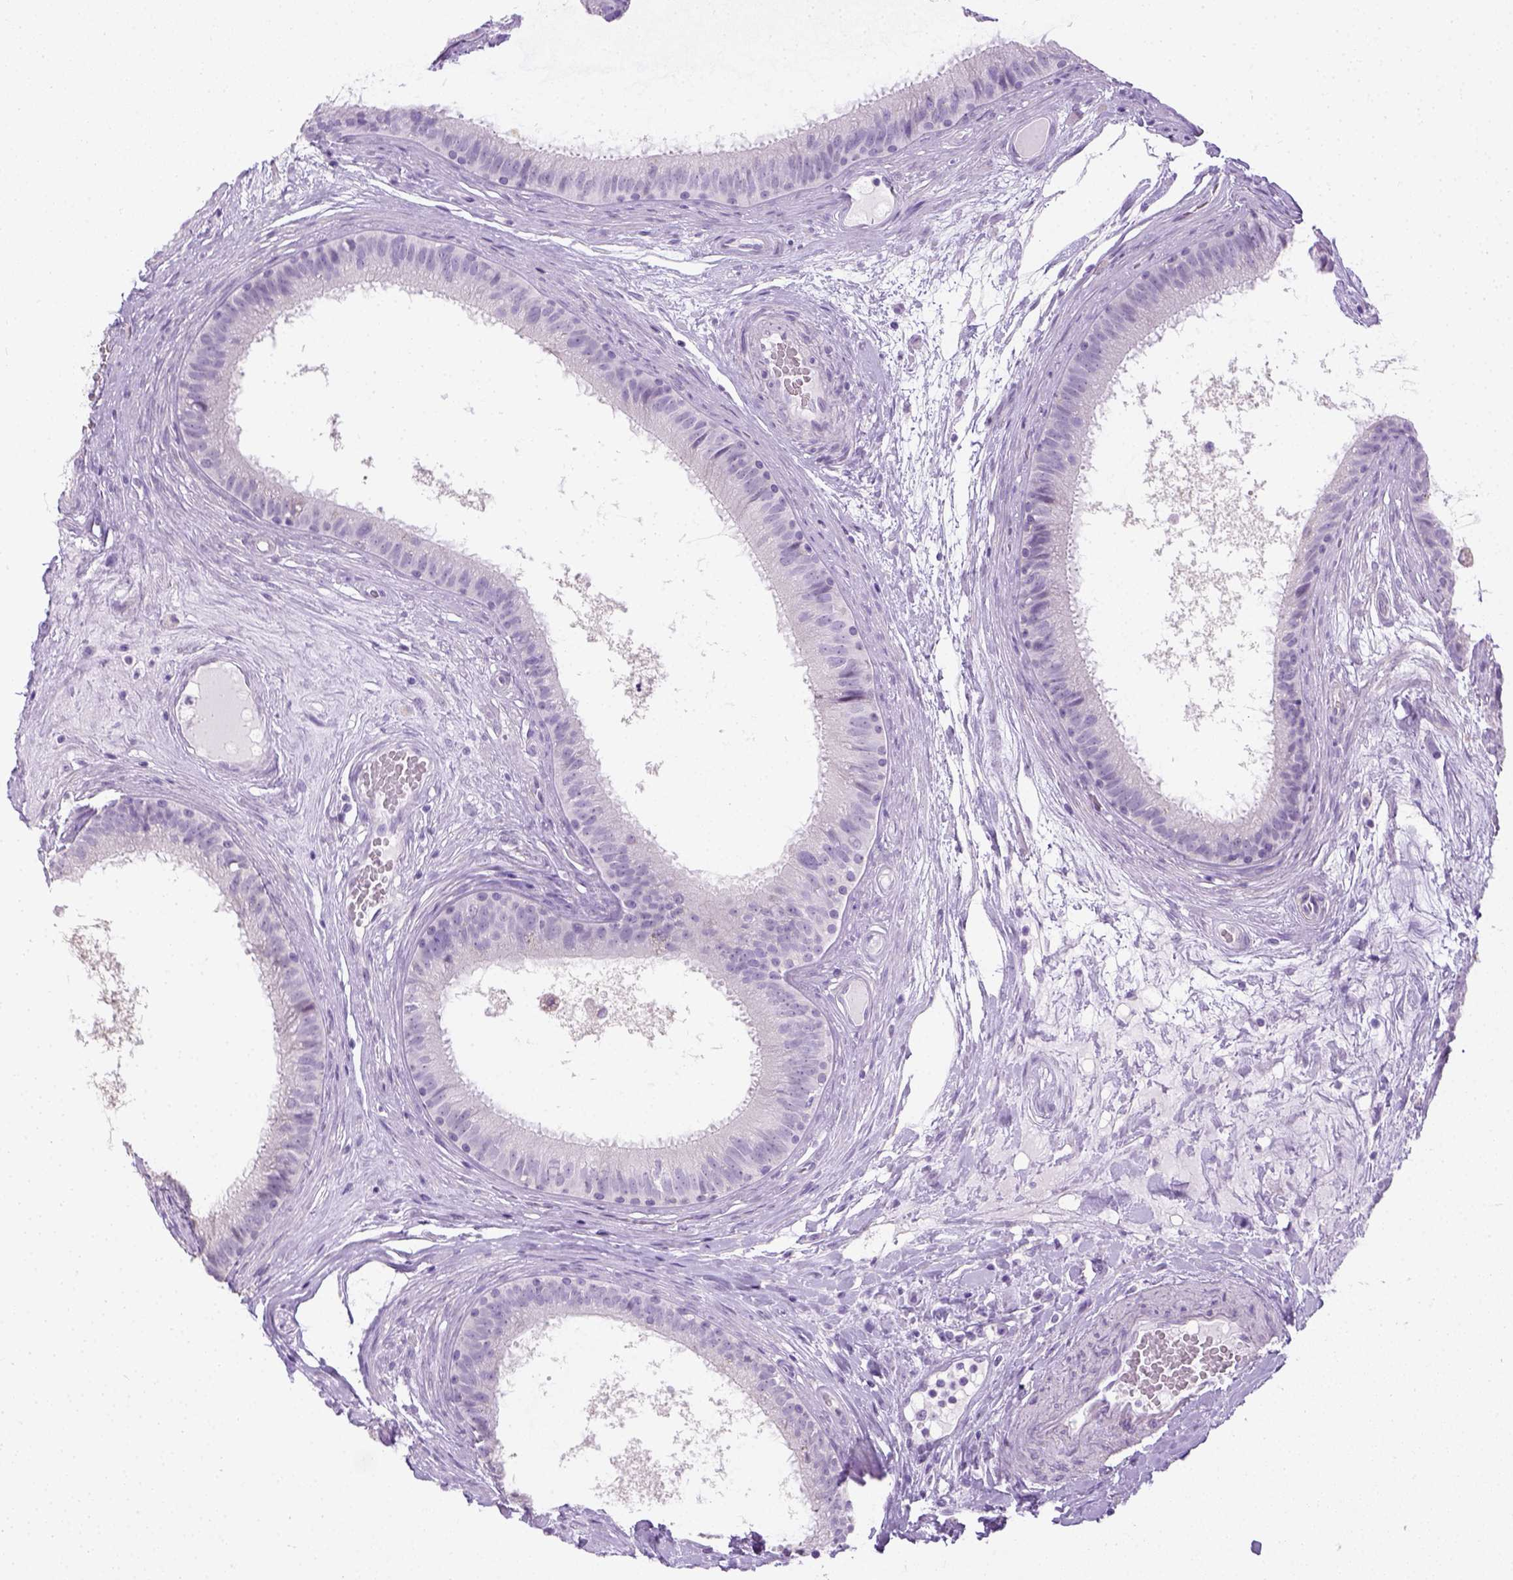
{"staining": {"intensity": "negative", "quantity": "none", "location": "none"}, "tissue": "epididymis", "cell_type": "Glandular cells", "image_type": "normal", "snomed": [{"axis": "morphology", "description": "Normal tissue, NOS"}, {"axis": "topography", "description": "Epididymis"}], "caption": "Normal epididymis was stained to show a protein in brown. There is no significant positivity in glandular cells. The staining is performed using DAB brown chromogen with nuclei counter-stained in using hematoxylin.", "gene": "LGSN", "patient": {"sex": "male", "age": 59}}